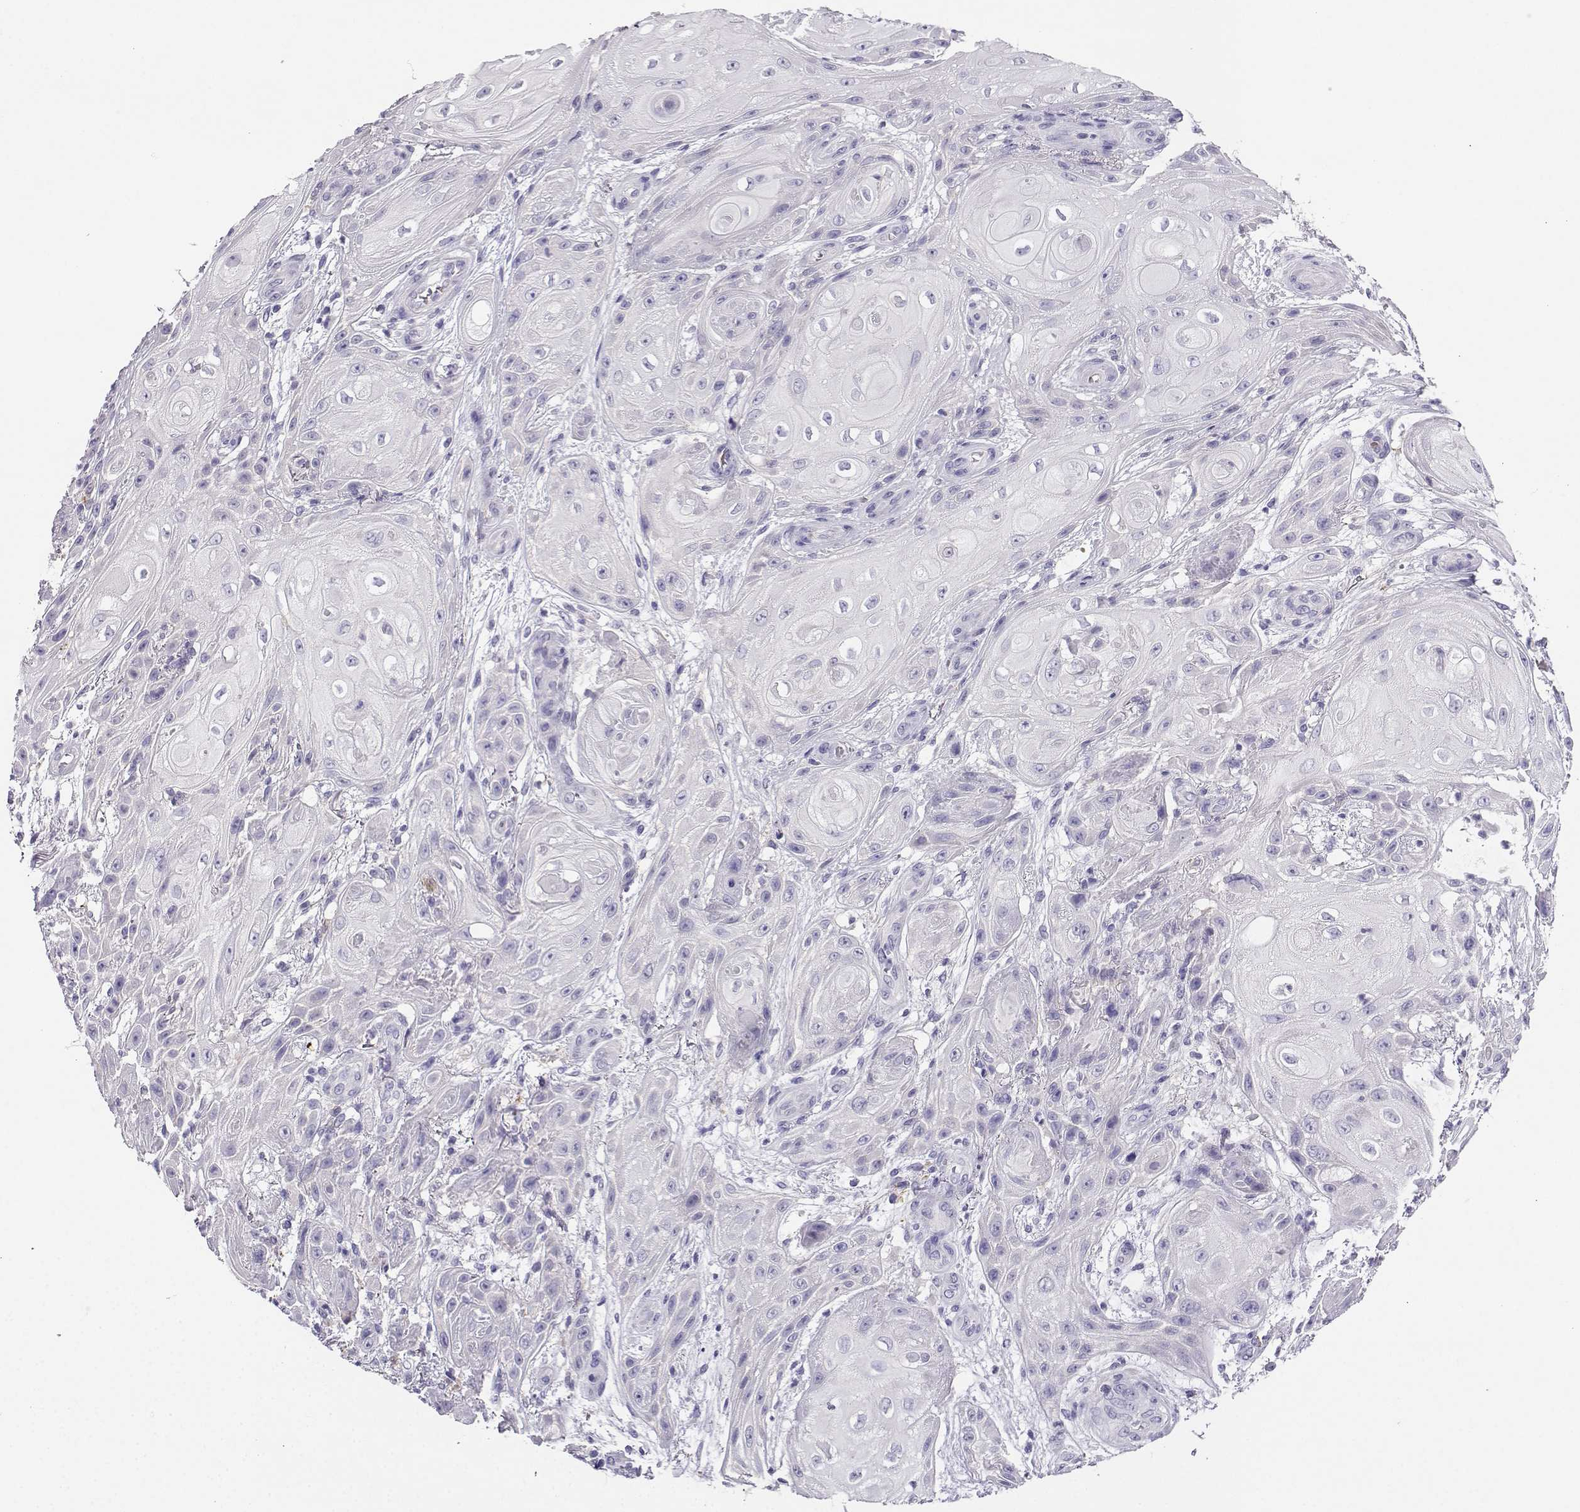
{"staining": {"intensity": "negative", "quantity": "none", "location": "none"}, "tissue": "skin cancer", "cell_type": "Tumor cells", "image_type": "cancer", "snomed": [{"axis": "morphology", "description": "Squamous cell carcinoma, NOS"}, {"axis": "topography", "description": "Skin"}], "caption": "The immunohistochemistry image has no significant positivity in tumor cells of skin cancer (squamous cell carcinoma) tissue. The staining was performed using DAB (3,3'-diaminobenzidine) to visualize the protein expression in brown, while the nuclei were stained in blue with hematoxylin (Magnification: 20x).", "gene": "LINGO1", "patient": {"sex": "male", "age": 62}}